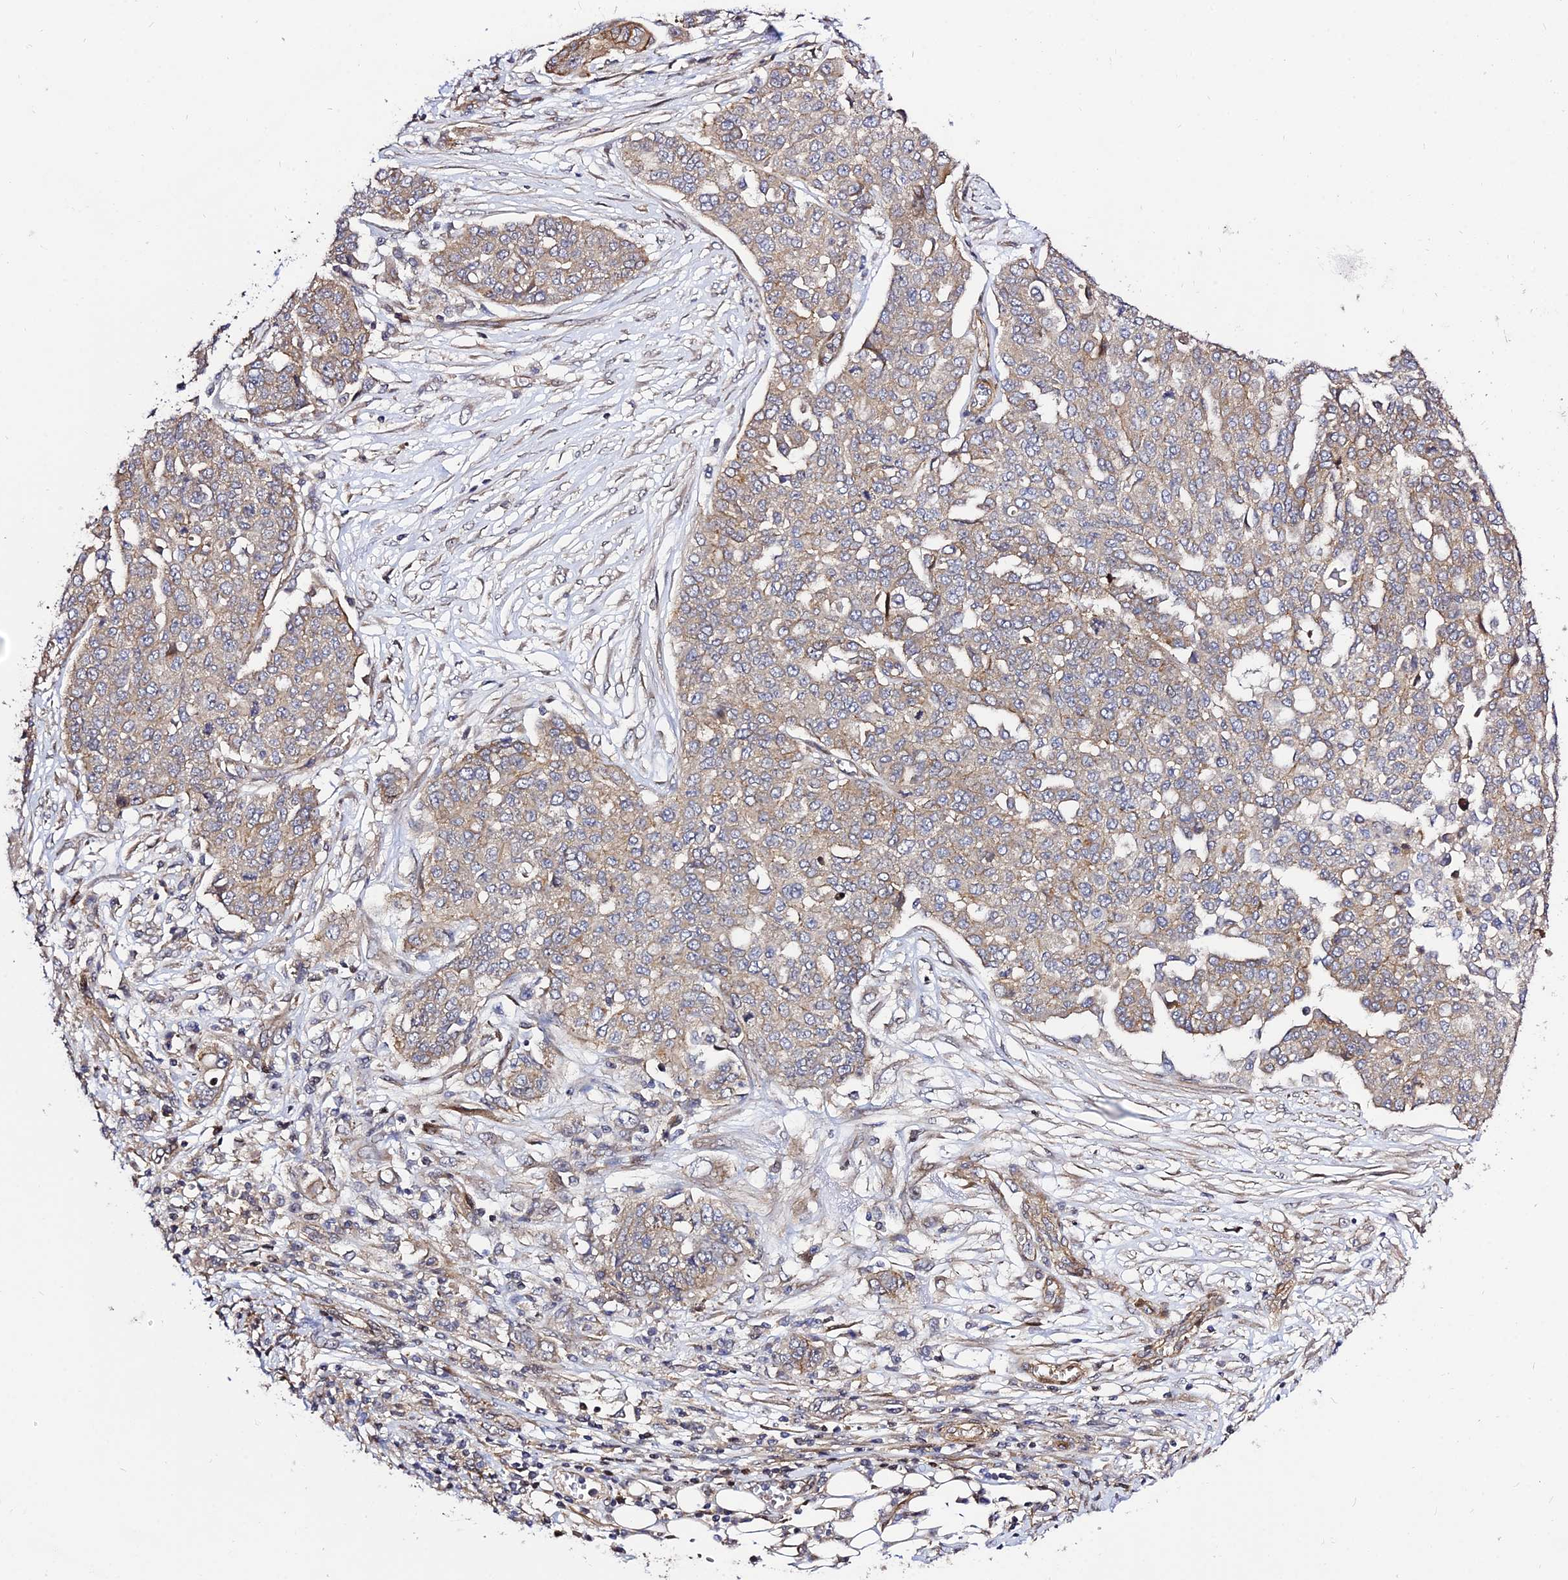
{"staining": {"intensity": "weak", "quantity": ">75%", "location": "cytoplasmic/membranous"}, "tissue": "ovarian cancer", "cell_type": "Tumor cells", "image_type": "cancer", "snomed": [{"axis": "morphology", "description": "Cystadenocarcinoma, serous, NOS"}, {"axis": "topography", "description": "Soft tissue"}, {"axis": "topography", "description": "Ovary"}], "caption": "Approximately >75% of tumor cells in human serous cystadenocarcinoma (ovarian) display weak cytoplasmic/membranous protein positivity as visualized by brown immunohistochemical staining.", "gene": "SMG6", "patient": {"sex": "female", "age": 57}}